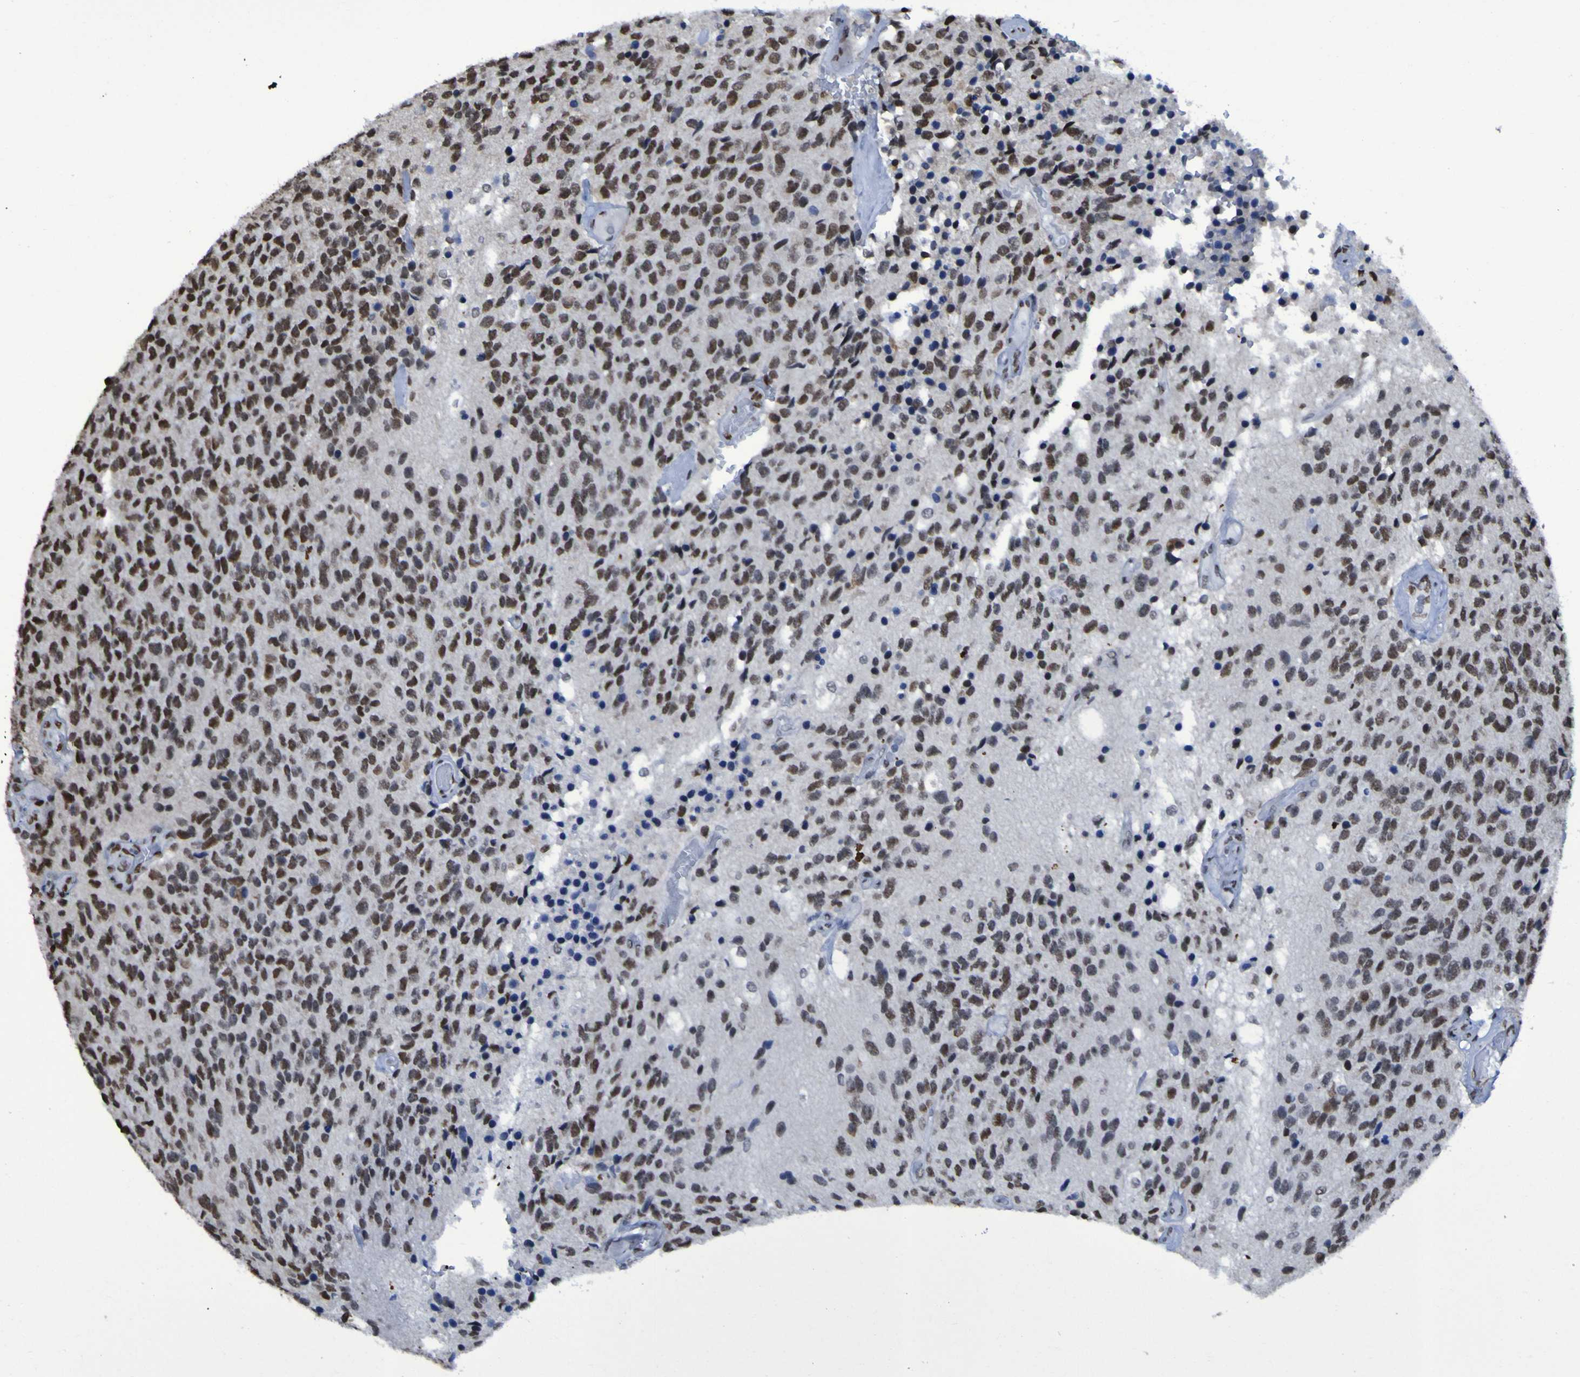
{"staining": {"intensity": "moderate", "quantity": ">75%", "location": "nuclear"}, "tissue": "glioma", "cell_type": "Tumor cells", "image_type": "cancer", "snomed": [{"axis": "morphology", "description": "Glioma, malignant, High grade"}, {"axis": "topography", "description": "pancreas cauda"}], "caption": "Approximately >75% of tumor cells in human glioma exhibit moderate nuclear protein expression as visualized by brown immunohistochemical staining.", "gene": "HNRNPR", "patient": {"sex": "male", "age": 60}}